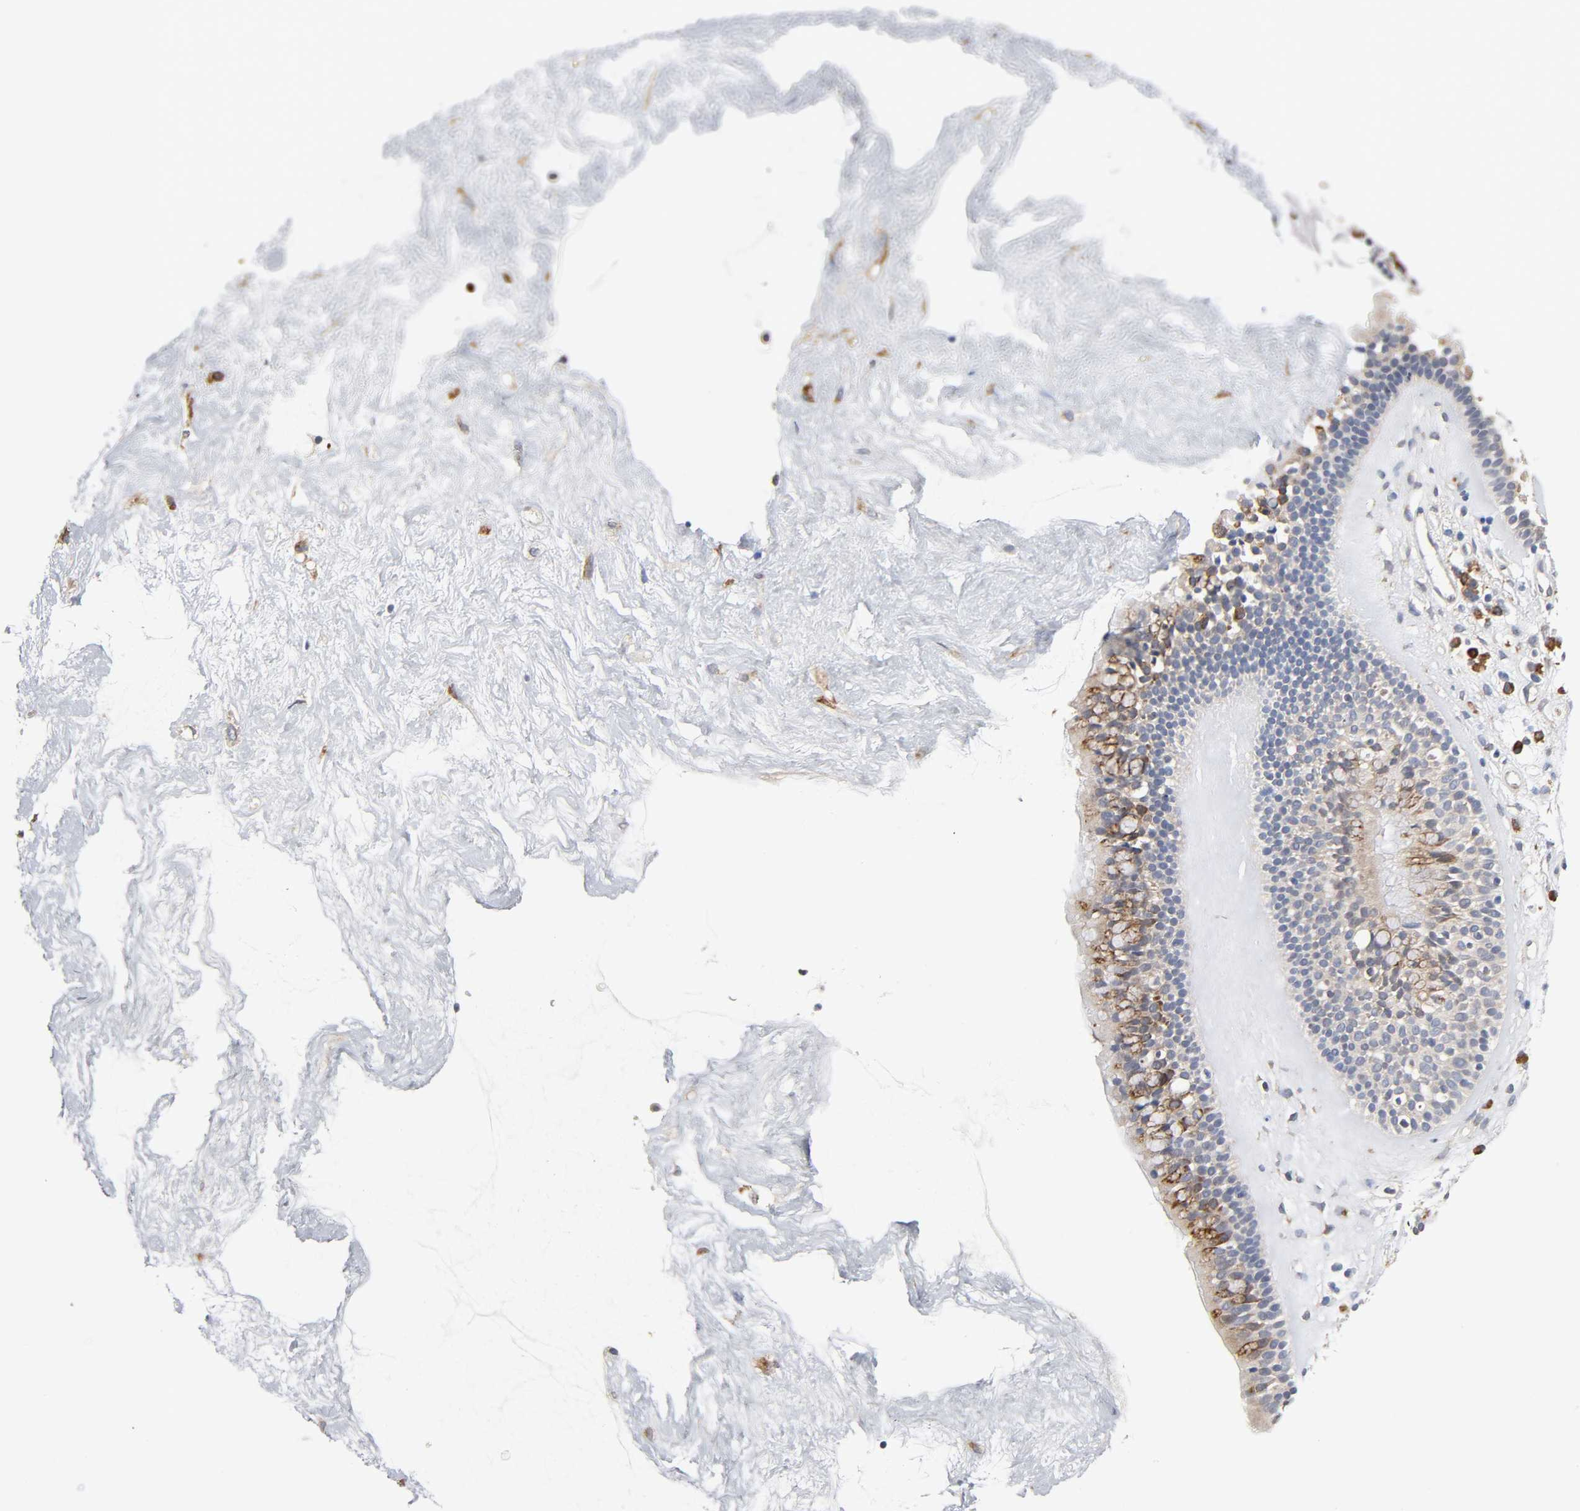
{"staining": {"intensity": "moderate", "quantity": "25%-75%", "location": "cytoplasmic/membranous"}, "tissue": "nasopharynx", "cell_type": "Respiratory epithelial cells", "image_type": "normal", "snomed": [{"axis": "morphology", "description": "Normal tissue, NOS"}, {"axis": "morphology", "description": "Inflammation, NOS"}, {"axis": "topography", "description": "Nasopharynx"}], "caption": "Immunohistochemical staining of unremarkable nasopharynx reveals 25%-75% levels of moderate cytoplasmic/membranous protein staining in approximately 25%-75% of respiratory epithelial cells.", "gene": "HDLBP", "patient": {"sex": "male", "age": 48}}